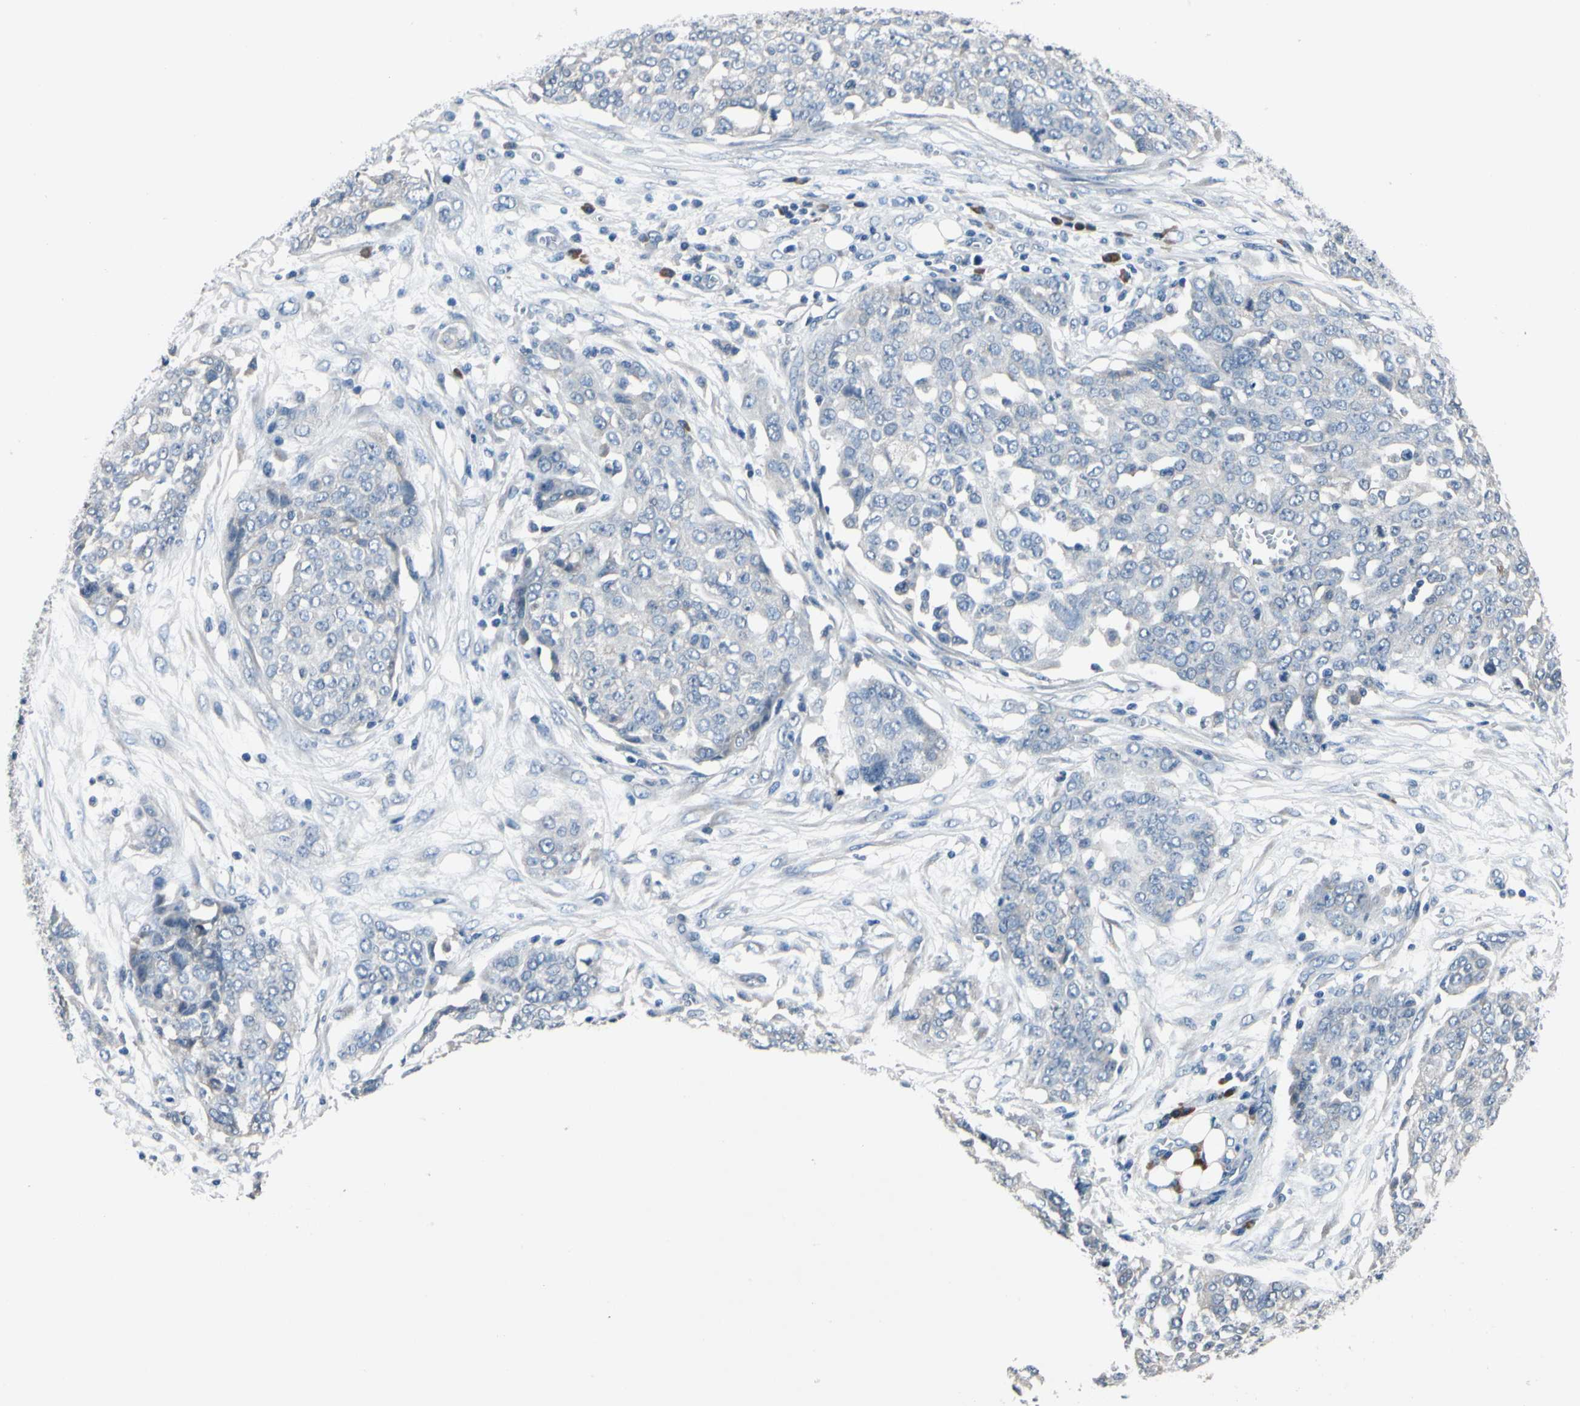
{"staining": {"intensity": "negative", "quantity": "none", "location": "none"}, "tissue": "ovarian cancer", "cell_type": "Tumor cells", "image_type": "cancer", "snomed": [{"axis": "morphology", "description": "Cystadenocarcinoma, serous, NOS"}, {"axis": "topography", "description": "Soft tissue"}, {"axis": "topography", "description": "Ovary"}], "caption": "DAB immunohistochemical staining of ovarian serous cystadenocarcinoma shows no significant positivity in tumor cells. (Immunohistochemistry (ihc), brightfield microscopy, high magnification).", "gene": "SELENOK", "patient": {"sex": "female", "age": 57}}